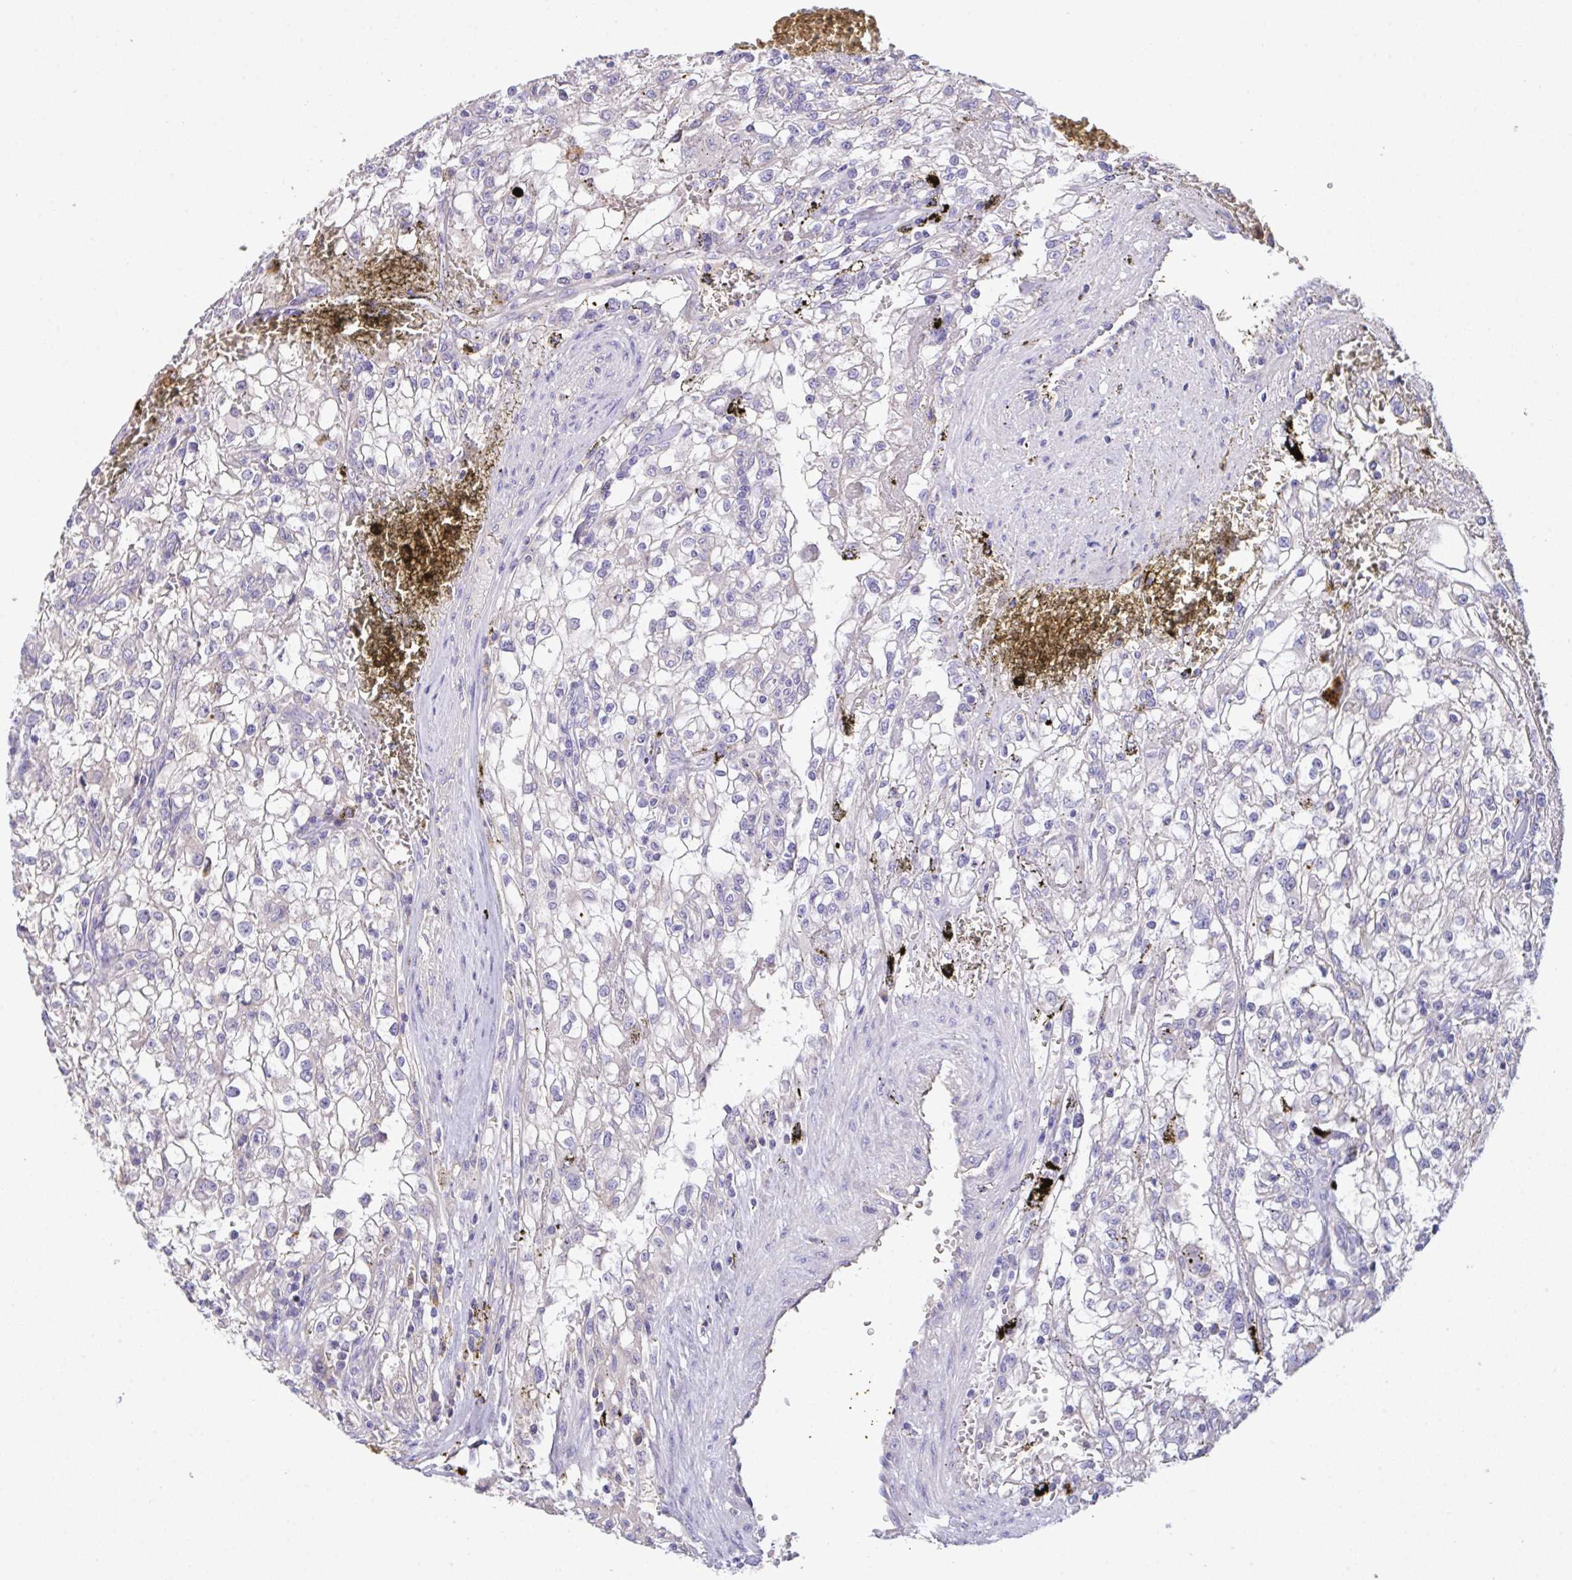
{"staining": {"intensity": "negative", "quantity": "none", "location": "none"}, "tissue": "renal cancer", "cell_type": "Tumor cells", "image_type": "cancer", "snomed": [{"axis": "morphology", "description": "Adenocarcinoma, NOS"}, {"axis": "topography", "description": "Kidney"}], "caption": "The immunohistochemistry image has no significant staining in tumor cells of renal cancer (adenocarcinoma) tissue.", "gene": "ZNF581", "patient": {"sex": "female", "age": 74}}